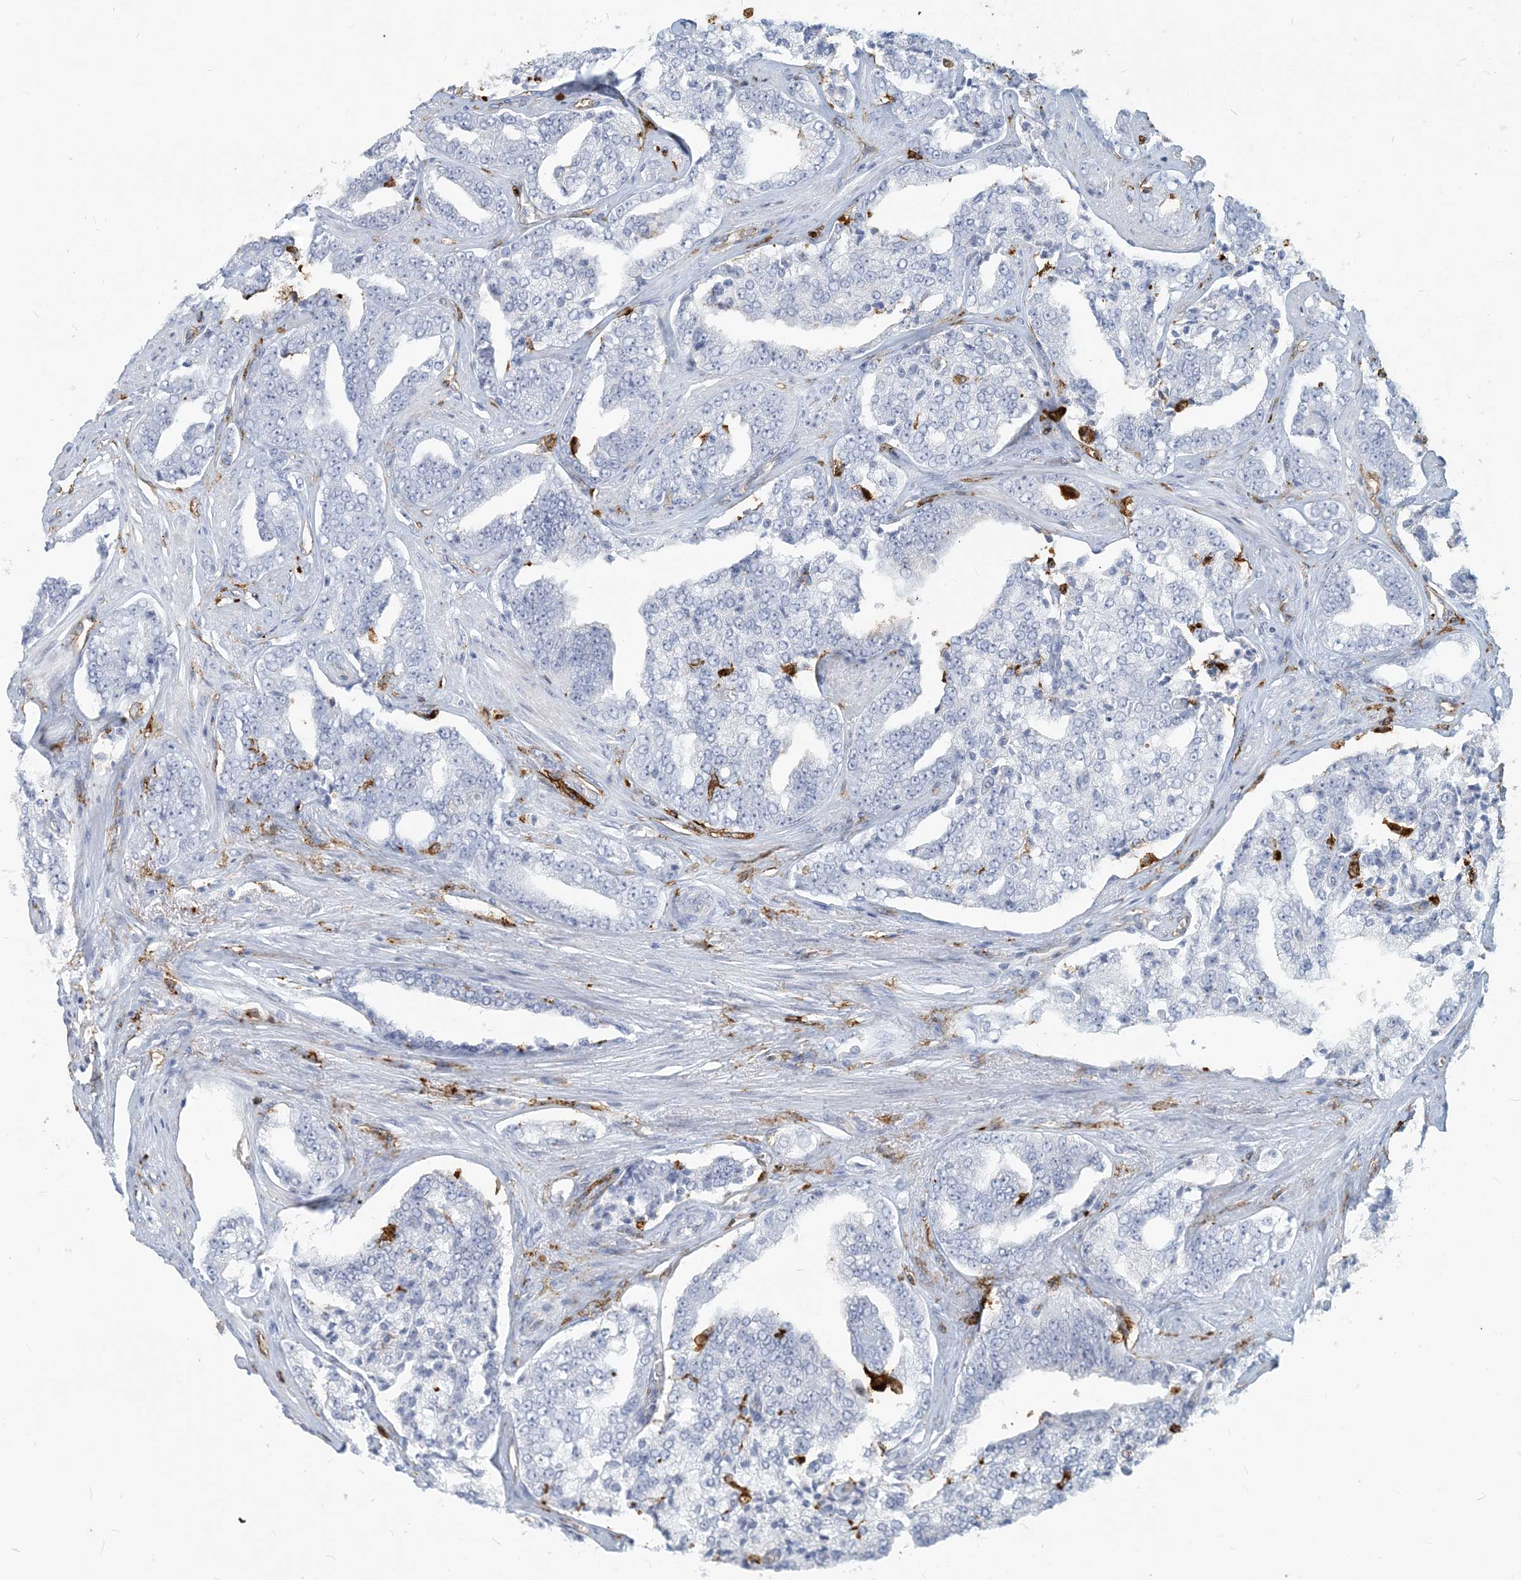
{"staining": {"intensity": "negative", "quantity": "none", "location": "none"}, "tissue": "prostate cancer", "cell_type": "Tumor cells", "image_type": "cancer", "snomed": [{"axis": "morphology", "description": "Adenocarcinoma, High grade"}, {"axis": "topography", "description": "Prostate"}], "caption": "Immunohistochemistry of human prostate high-grade adenocarcinoma reveals no staining in tumor cells.", "gene": "HLA-DRB1", "patient": {"sex": "male", "age": 71}}